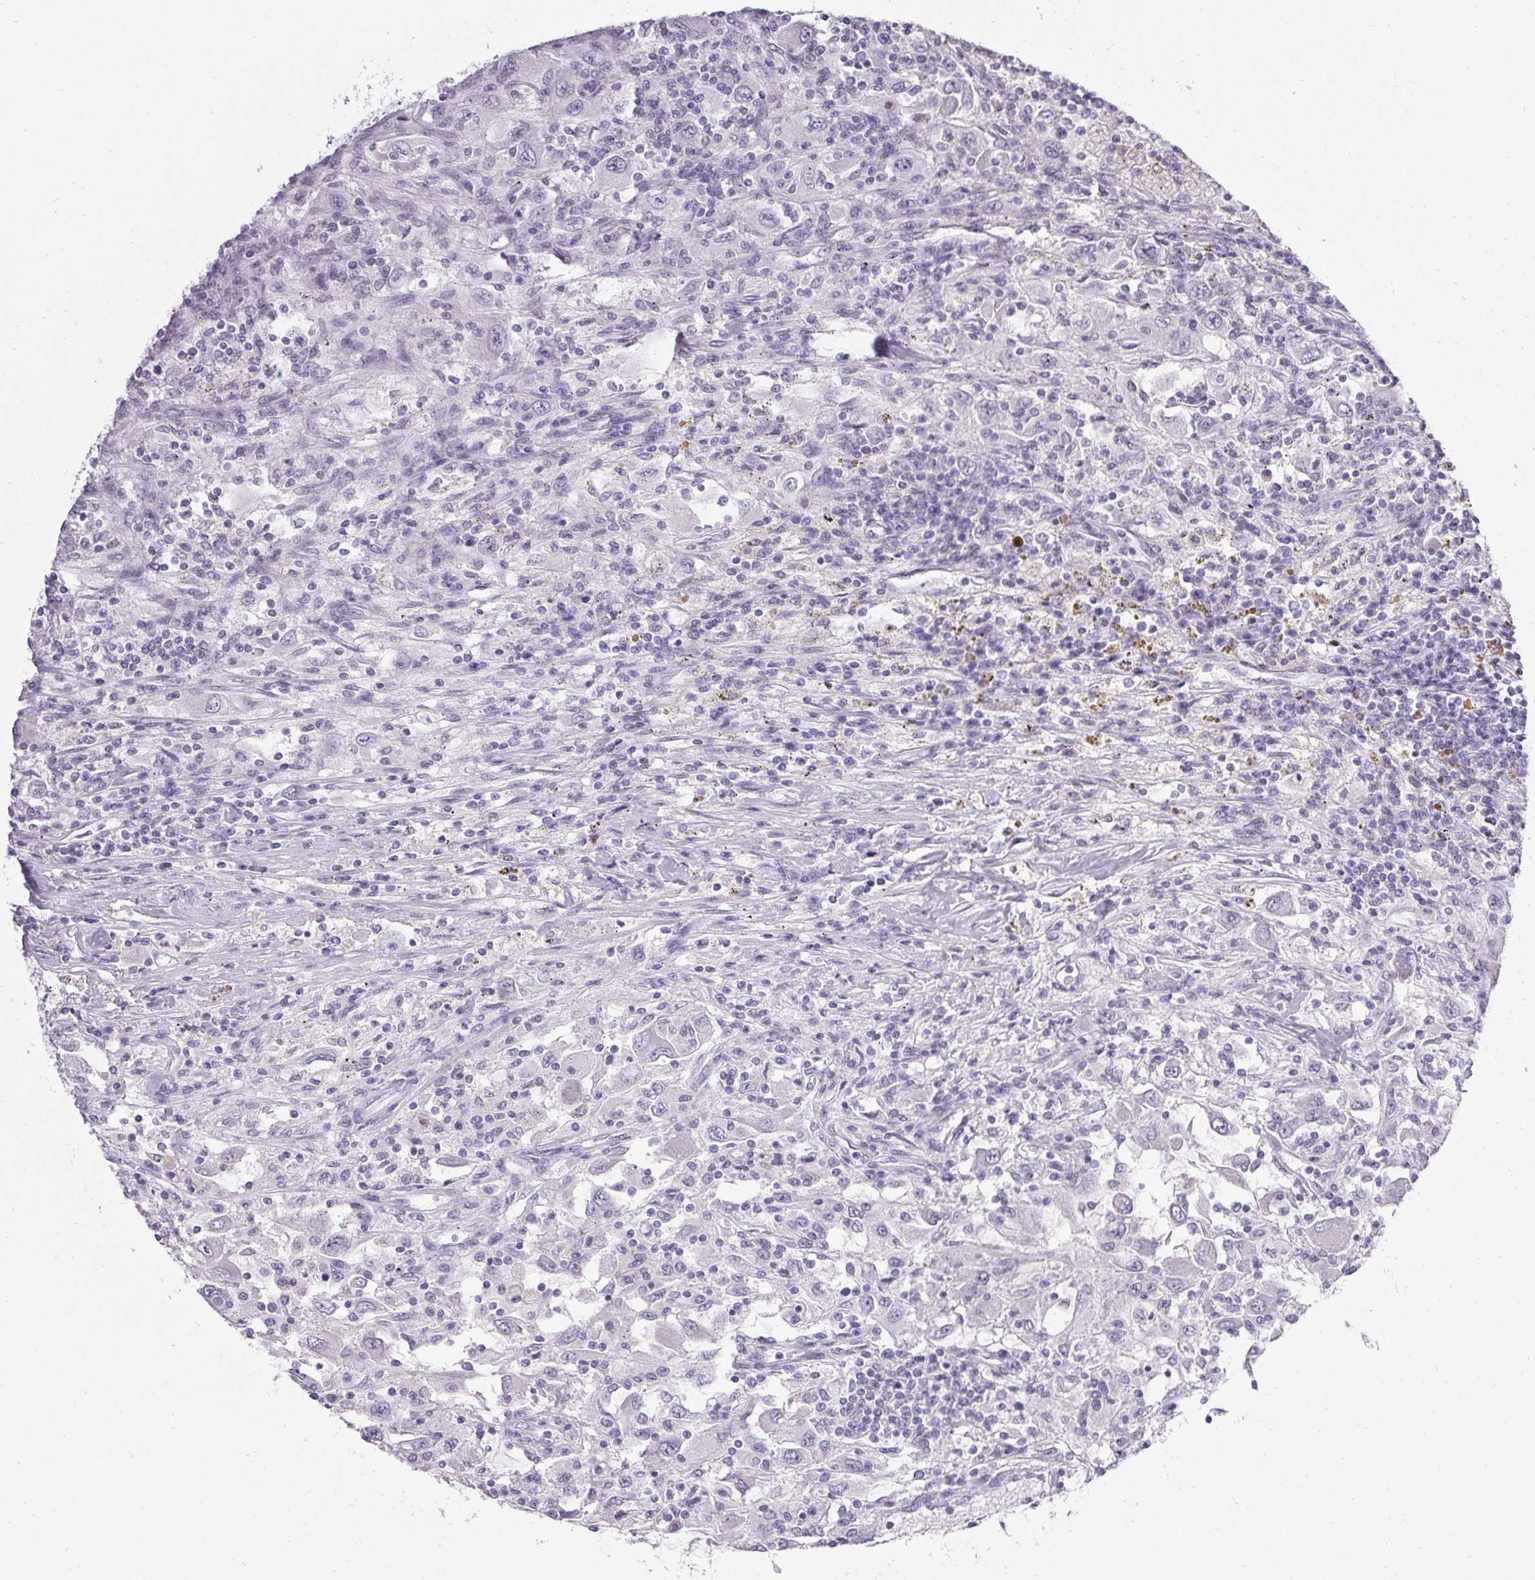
{"staining": {"intensity": "negative", "quantity": "none", "location": "none"}, "tissue": "renal cancer", "cell_type": "Tumor cells", "image_type": "cancer", "snomed": [{"axis": "morphology", "description": "Adenocarcinoma, NOS"}, {"axis": "topography", "description": "Kidney"}], "caption": "Tumor cells show no significant expression in renal adenocarcinoma.", "gene": "PMEL", "patient": {"sex": "female", "age": 67}}